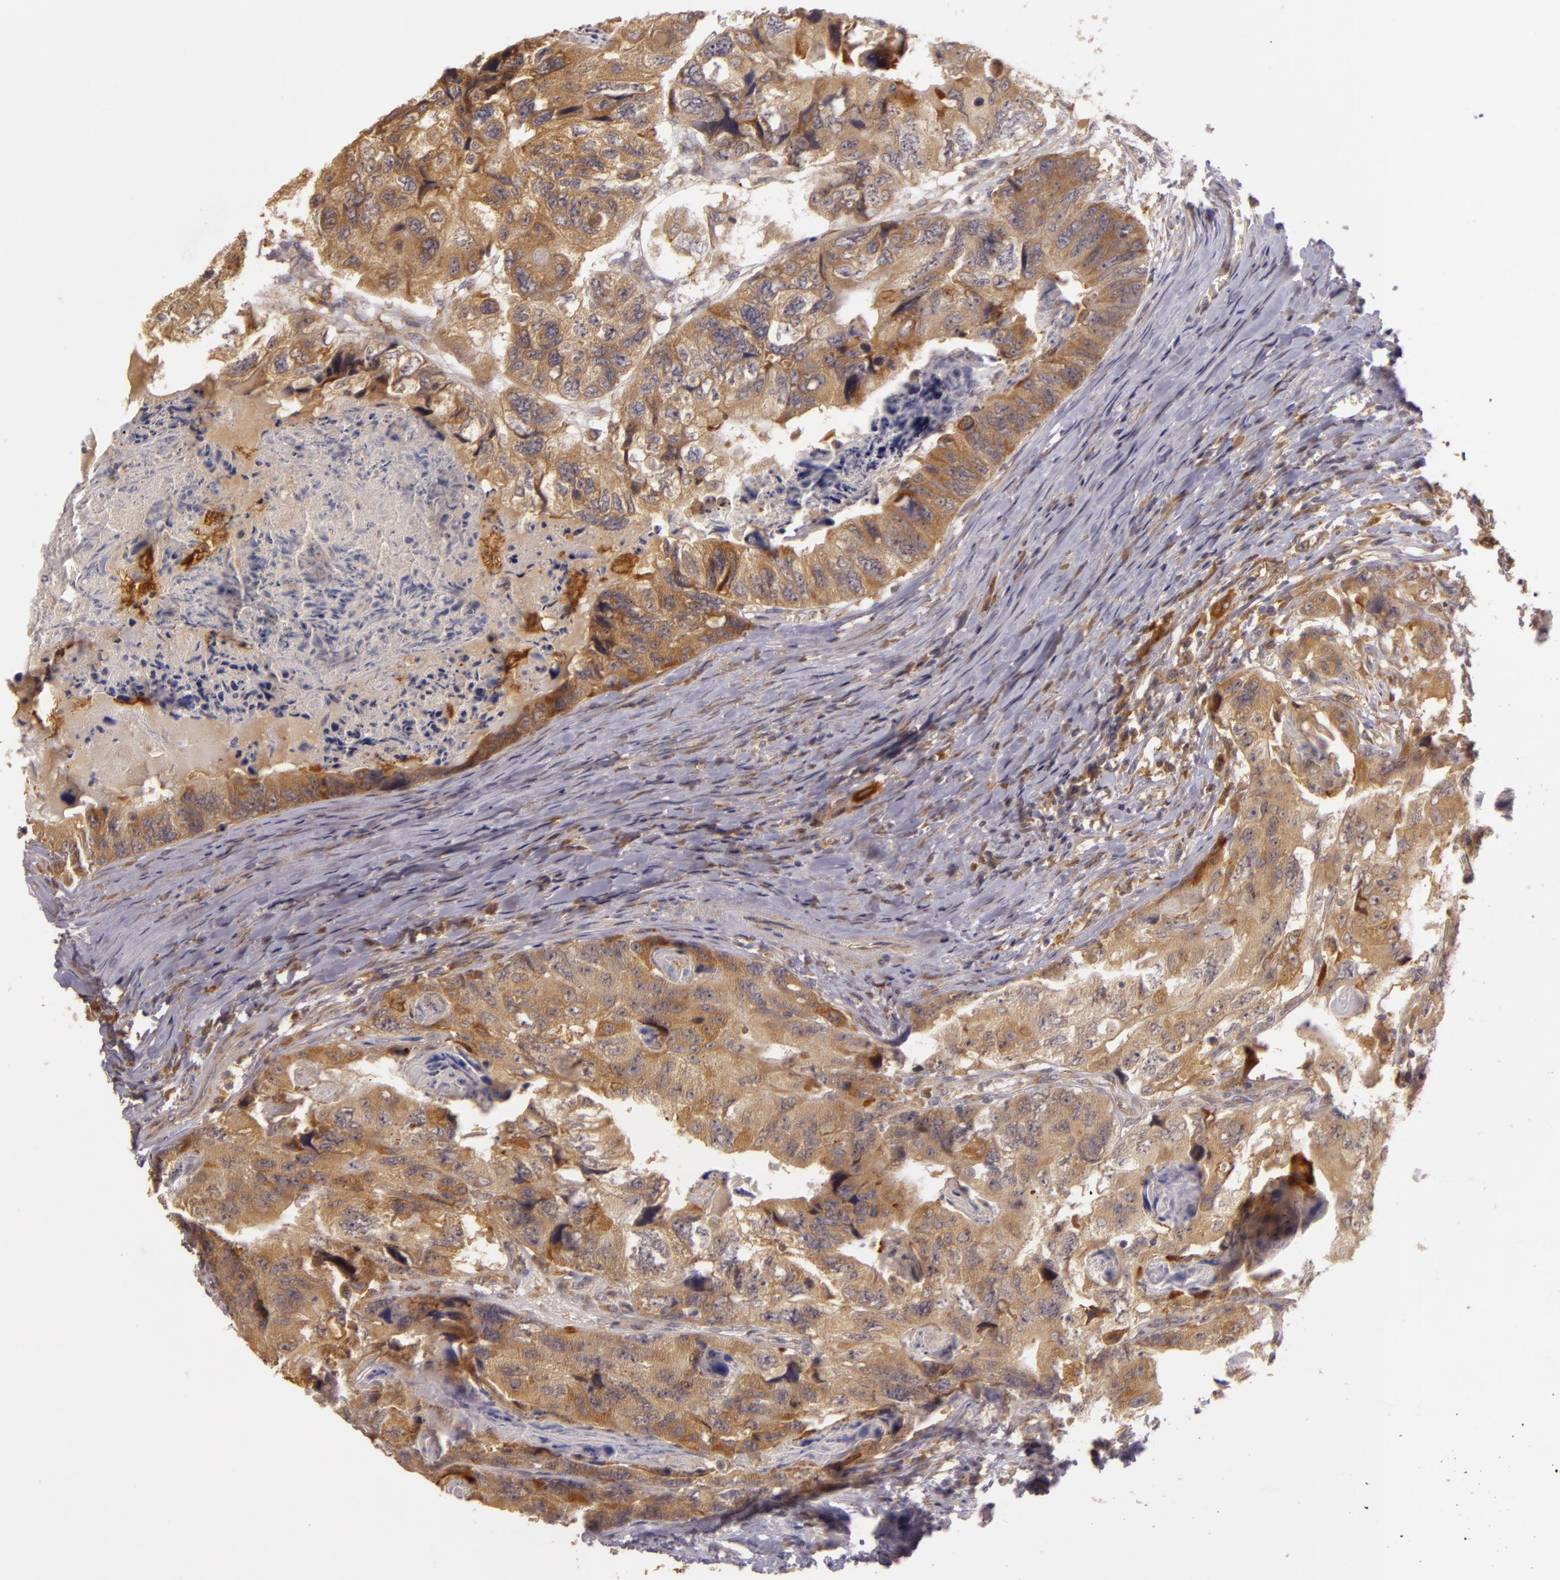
{"staining": {"intensity": "moderate", "quantity": "25%-75%", "location": "cytoplasmic/membranous"}, "tissue": "colorectal cancer", "cell_type": "Tumor cells", "image_type": "cancer", "snomed": [{"axis": "morphology", "description": "Adenocarcinoma, NOS"}, {"axis": "topography", "description": "Rectum"}], "caption": "Tumor cells exhibit medium levels of moderate cytoplasmic/membranous expression in about 25%-75% of cells in adenocarcinoma (colorectal). The protein of interest is shown in brown color, while the nuclei are stained blue.", "gene": "PPP1R3F", "patient": {"sex": "female", "age": 82}}